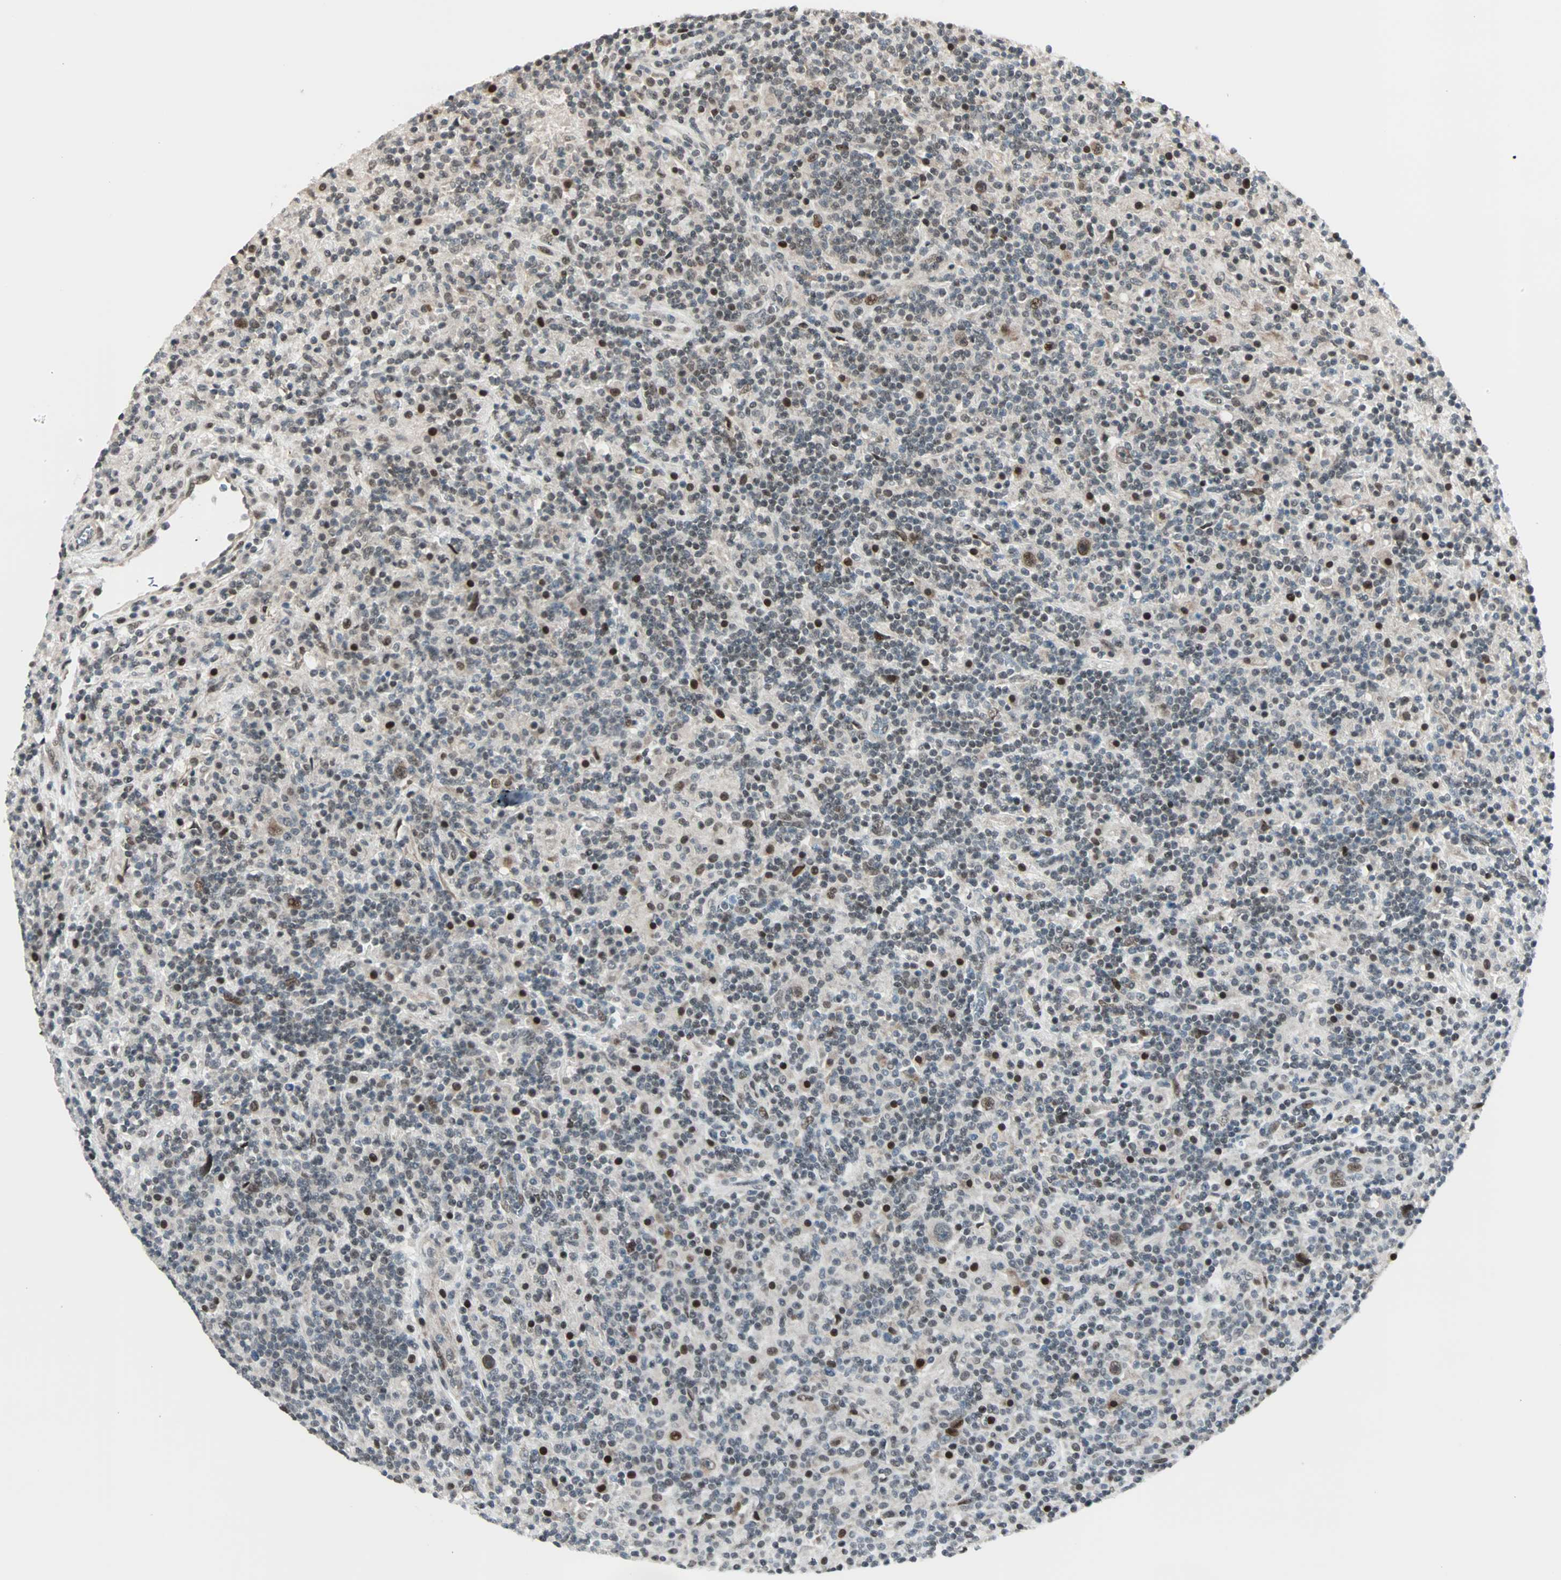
{"staining": {"intensity": "moderate", "quantity": "25%-75%", "location": "nuclear"}, "tissue": "lymphoma", "cell_type": "Tumor cells", "image_type": "cancer", "snomed": [{"axis": "morphology", "description": "Hodgkin's disease, NOS"}, {"axis": "topography", "description": "Lymph node"}], "caption": "Hodgkin's disease tissue demonstrates moderate nuclear positivity in approximately 25%-75% of tumor cells, visualized by immunohistochemistry.", "gene": "CBX4", "patient": {"sex": "male", "age": 70}}